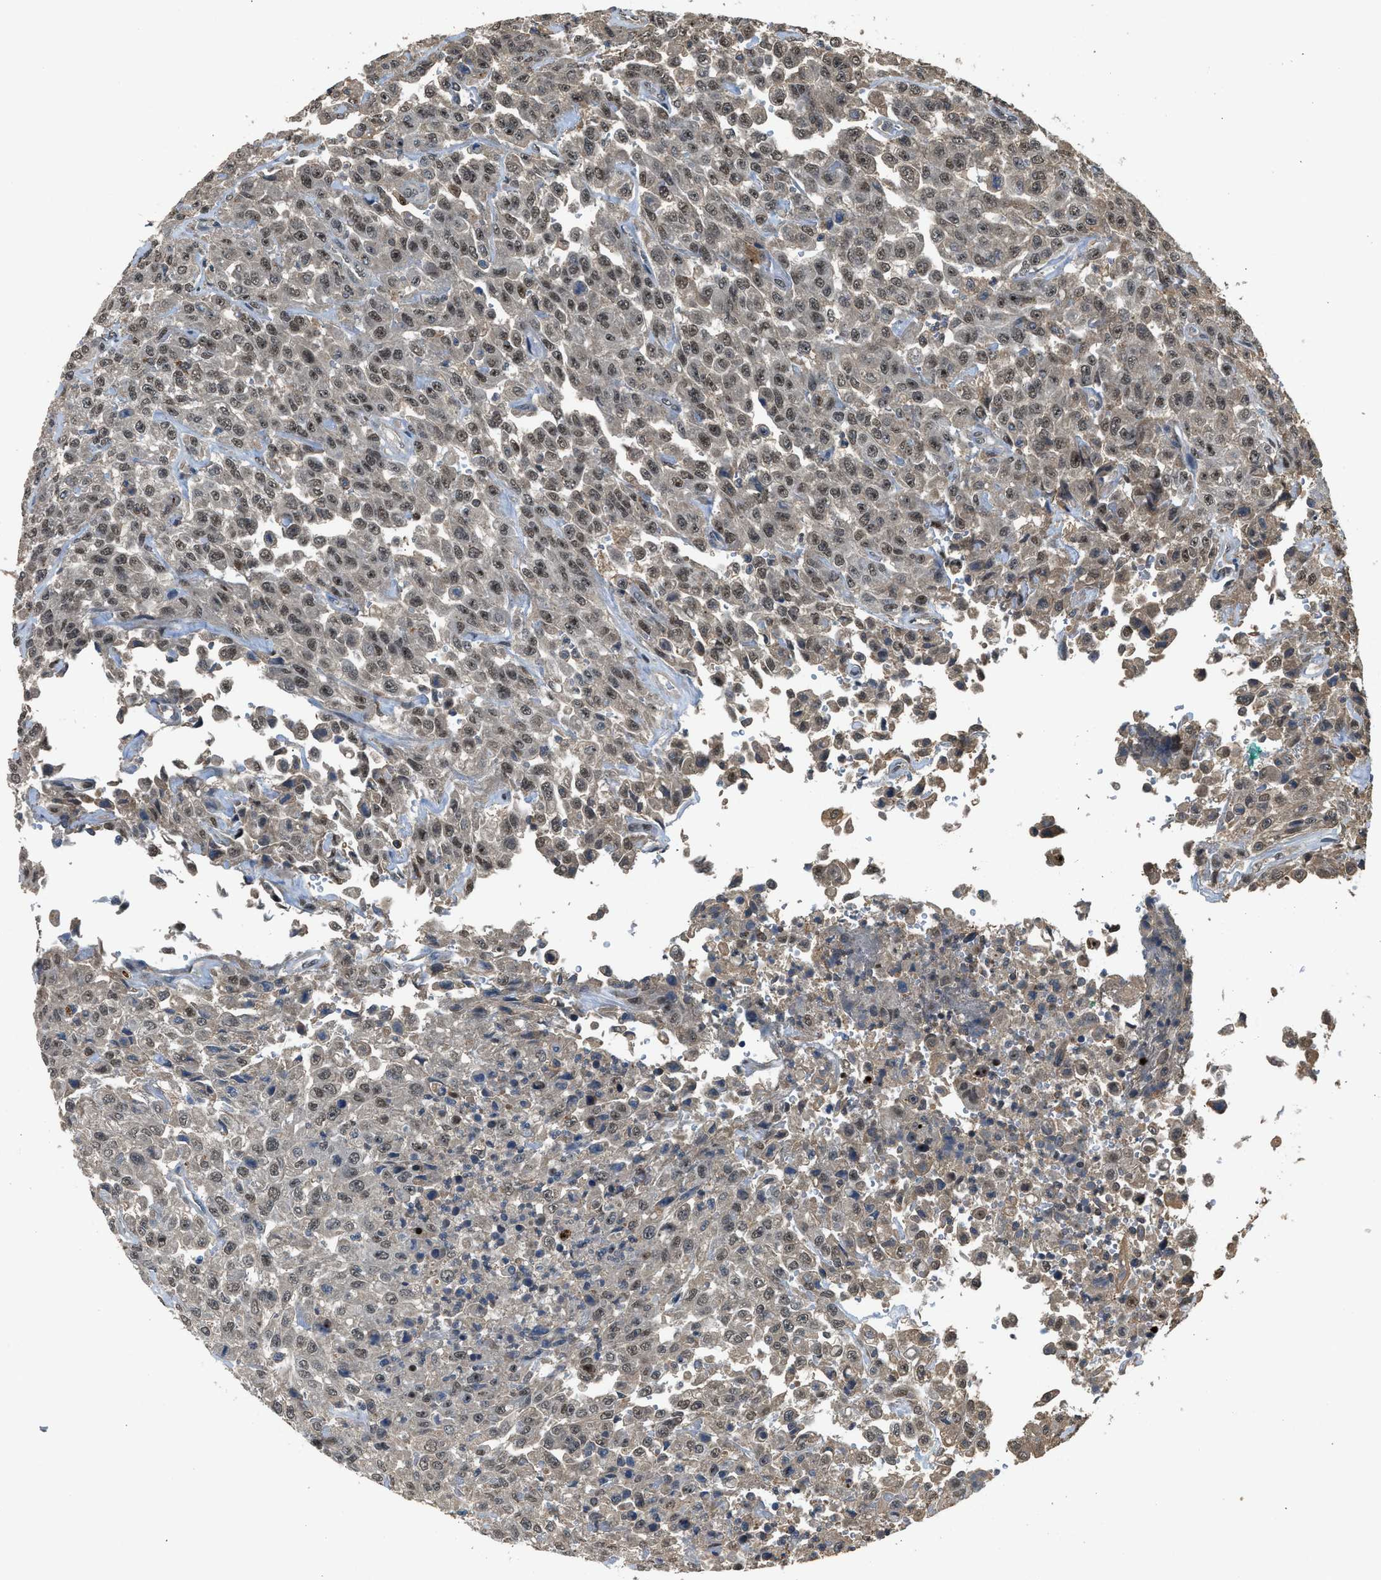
{"staining": {"intensity": "moderate", "quantity": ">75%", "location": "nuclear"}, "tissue": "urothelial cancer", "cell_type": "Tumor cells", "image_type": "cancer", "snomed": [{"axis": "morphology", "description": "Urothelial carcinoma, High grade"}, {"axis": "topography", "description": "Urinary bladder"}], "caption": "Human urothelial cancer stained with a brown dye shows moderate nuclear positive positivity in about >75% of tumor cells.", "gene": "SLC15A4", "patient": {"sex": "male", "age": 46}}